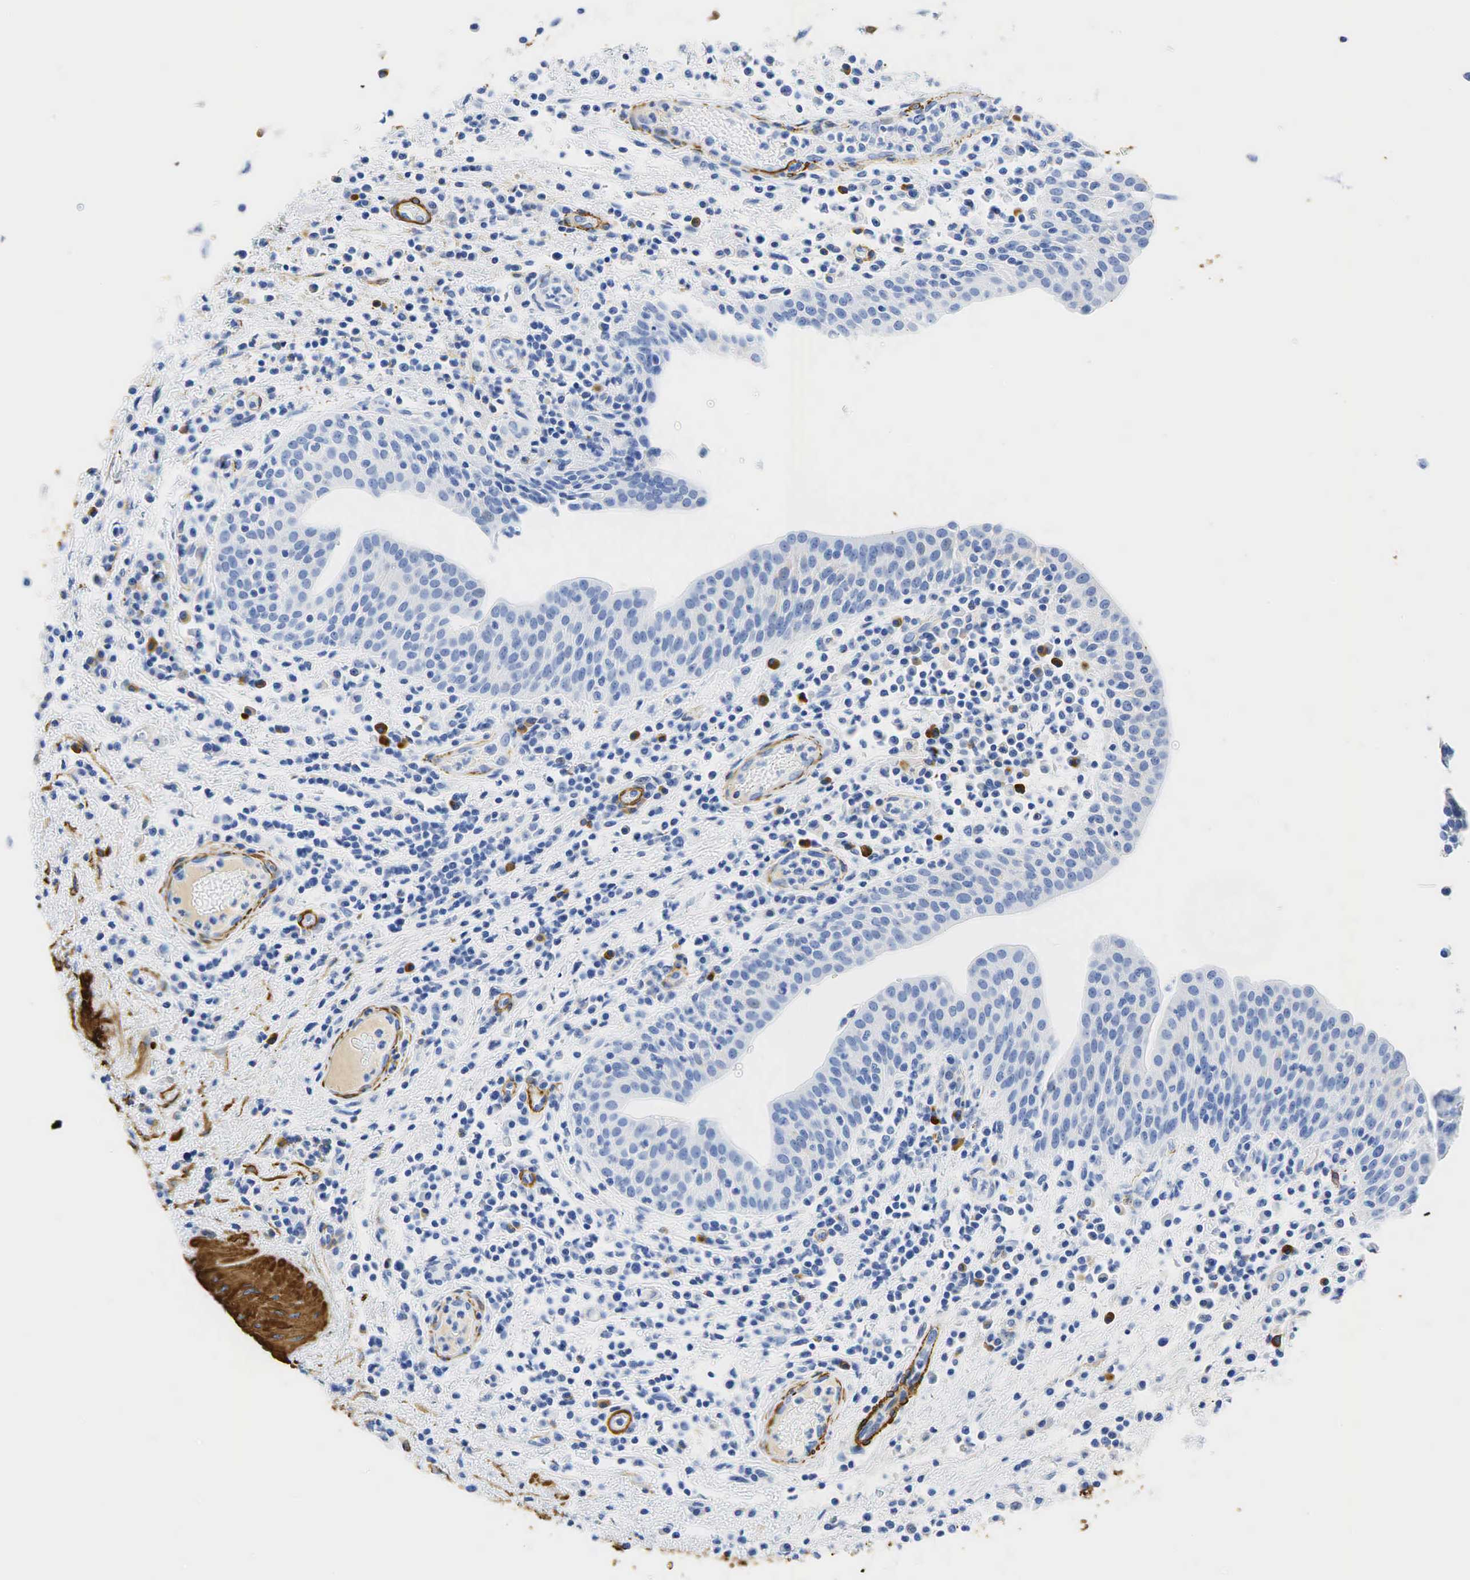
{"staining": {"intensity": "negative", "quantity": "none", "location": "none"}, "tissue": "urinary bladder", "cell_type": "Urothelial cells", "image_type": "normal", "snomed": [{"axis": "morphology", "description": "Normal tissue, NOS"}, {"axis": "topography", "description": "Urinary bladder"}], "caption": "Immunohistochemistry micrograph of normal urinary bladder: urinary bladder stained with DAB (3,3'-diaminobenzidine) demonstrates no significant protein positivity in urothelial cells. (IHC, brightfield microscopy, high magnification).", "gene": "ACTA1", "patient": {"sex": "female", "age": 84}}